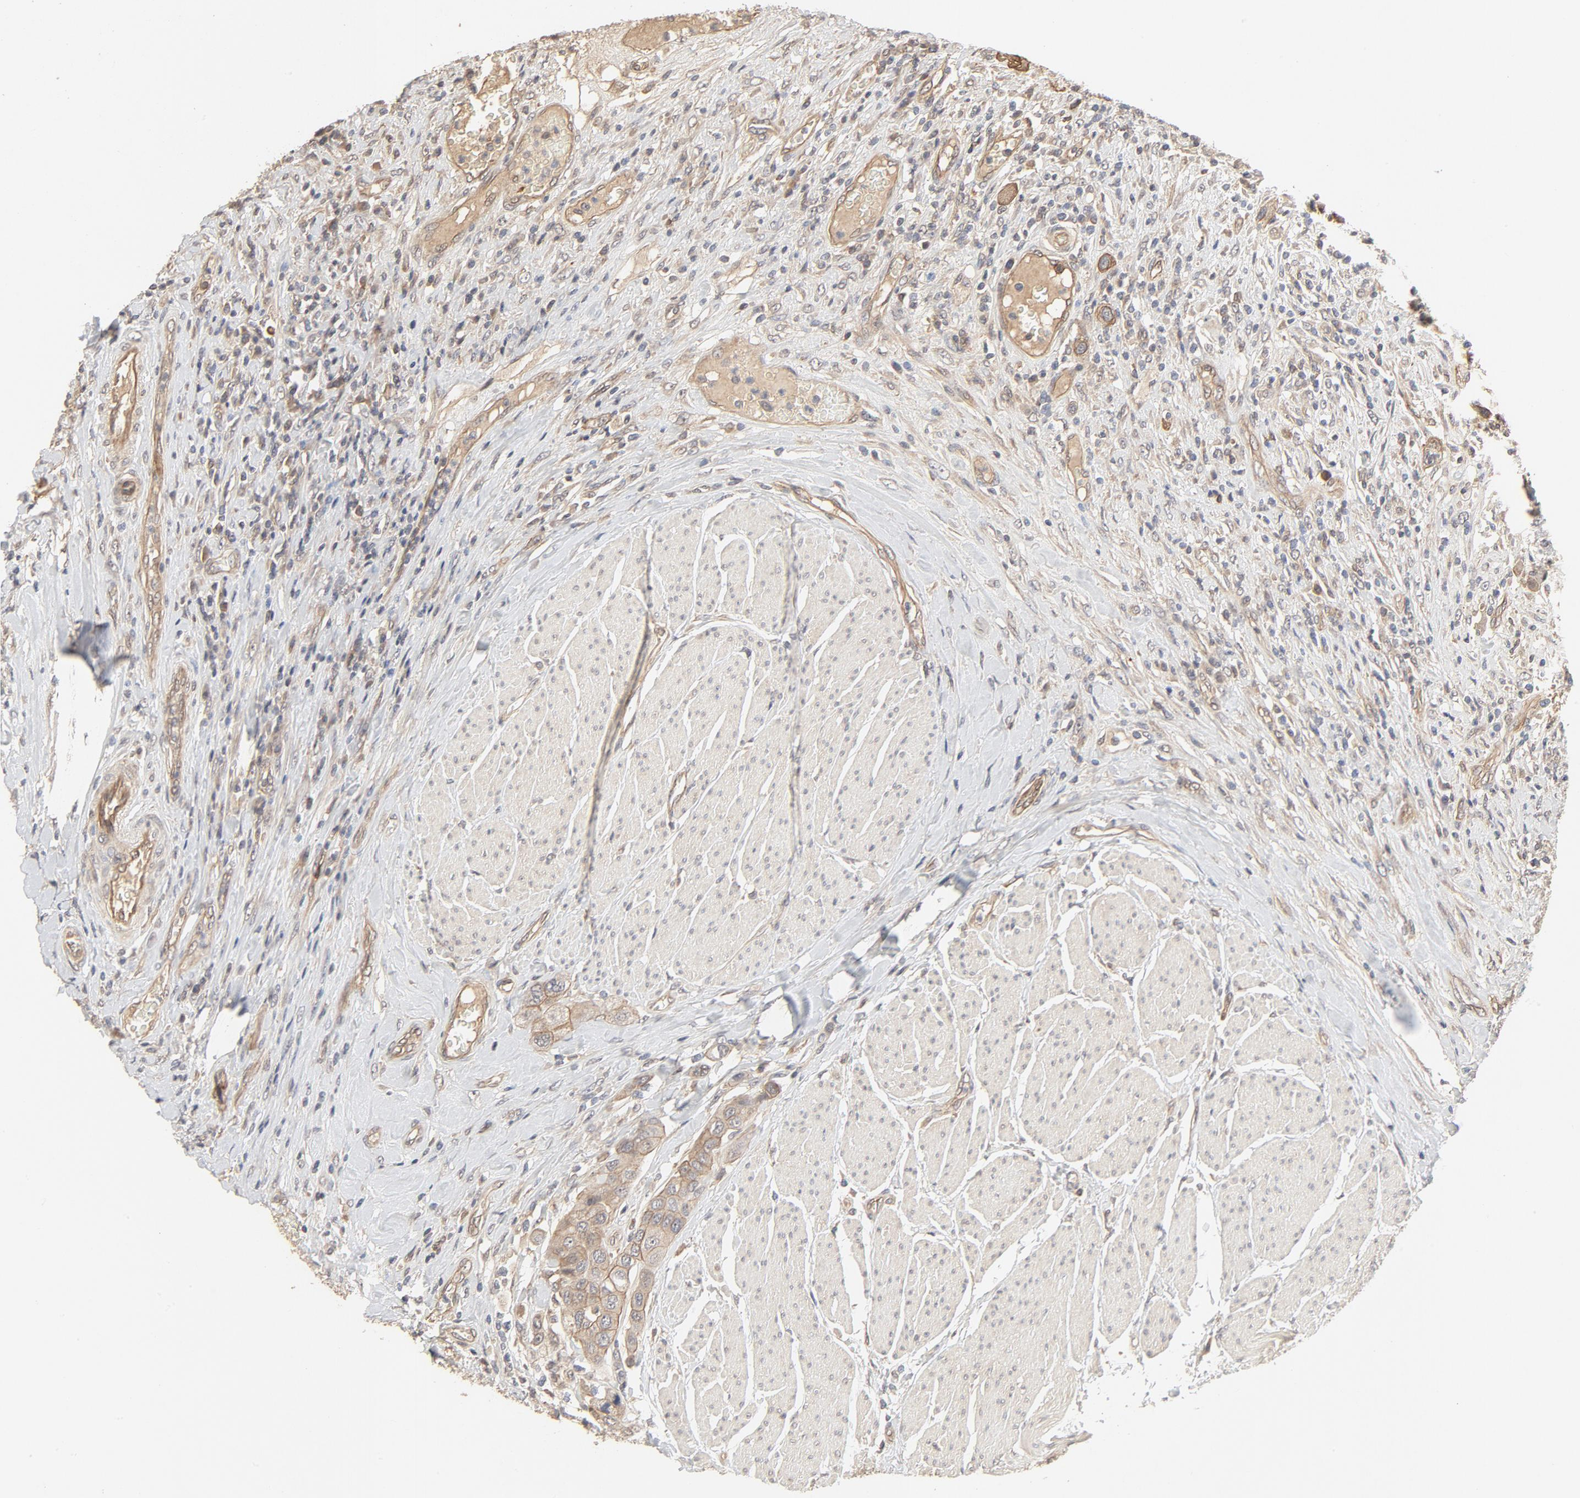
{"staining": {"intensity": "moderate", "quantity": ">75%", "location": "cytoplasmic/membranous"}, "tissue": "urothelial cancer", "cell_type": "Tumor cells", "image_type": "cancer", "snomed": [{"axis": "morphology", "description": "Urothelial carcinoma, High grade"}, {"axis": "topography", "description": "Urinary bladder"}], "caption": "Human urothelial carcinoma (high-grade) stained with a protein marker displays moderate staining in tumor cells.", "gene": "IL3RA", "patient": {"sex": "male", "age": 50}}